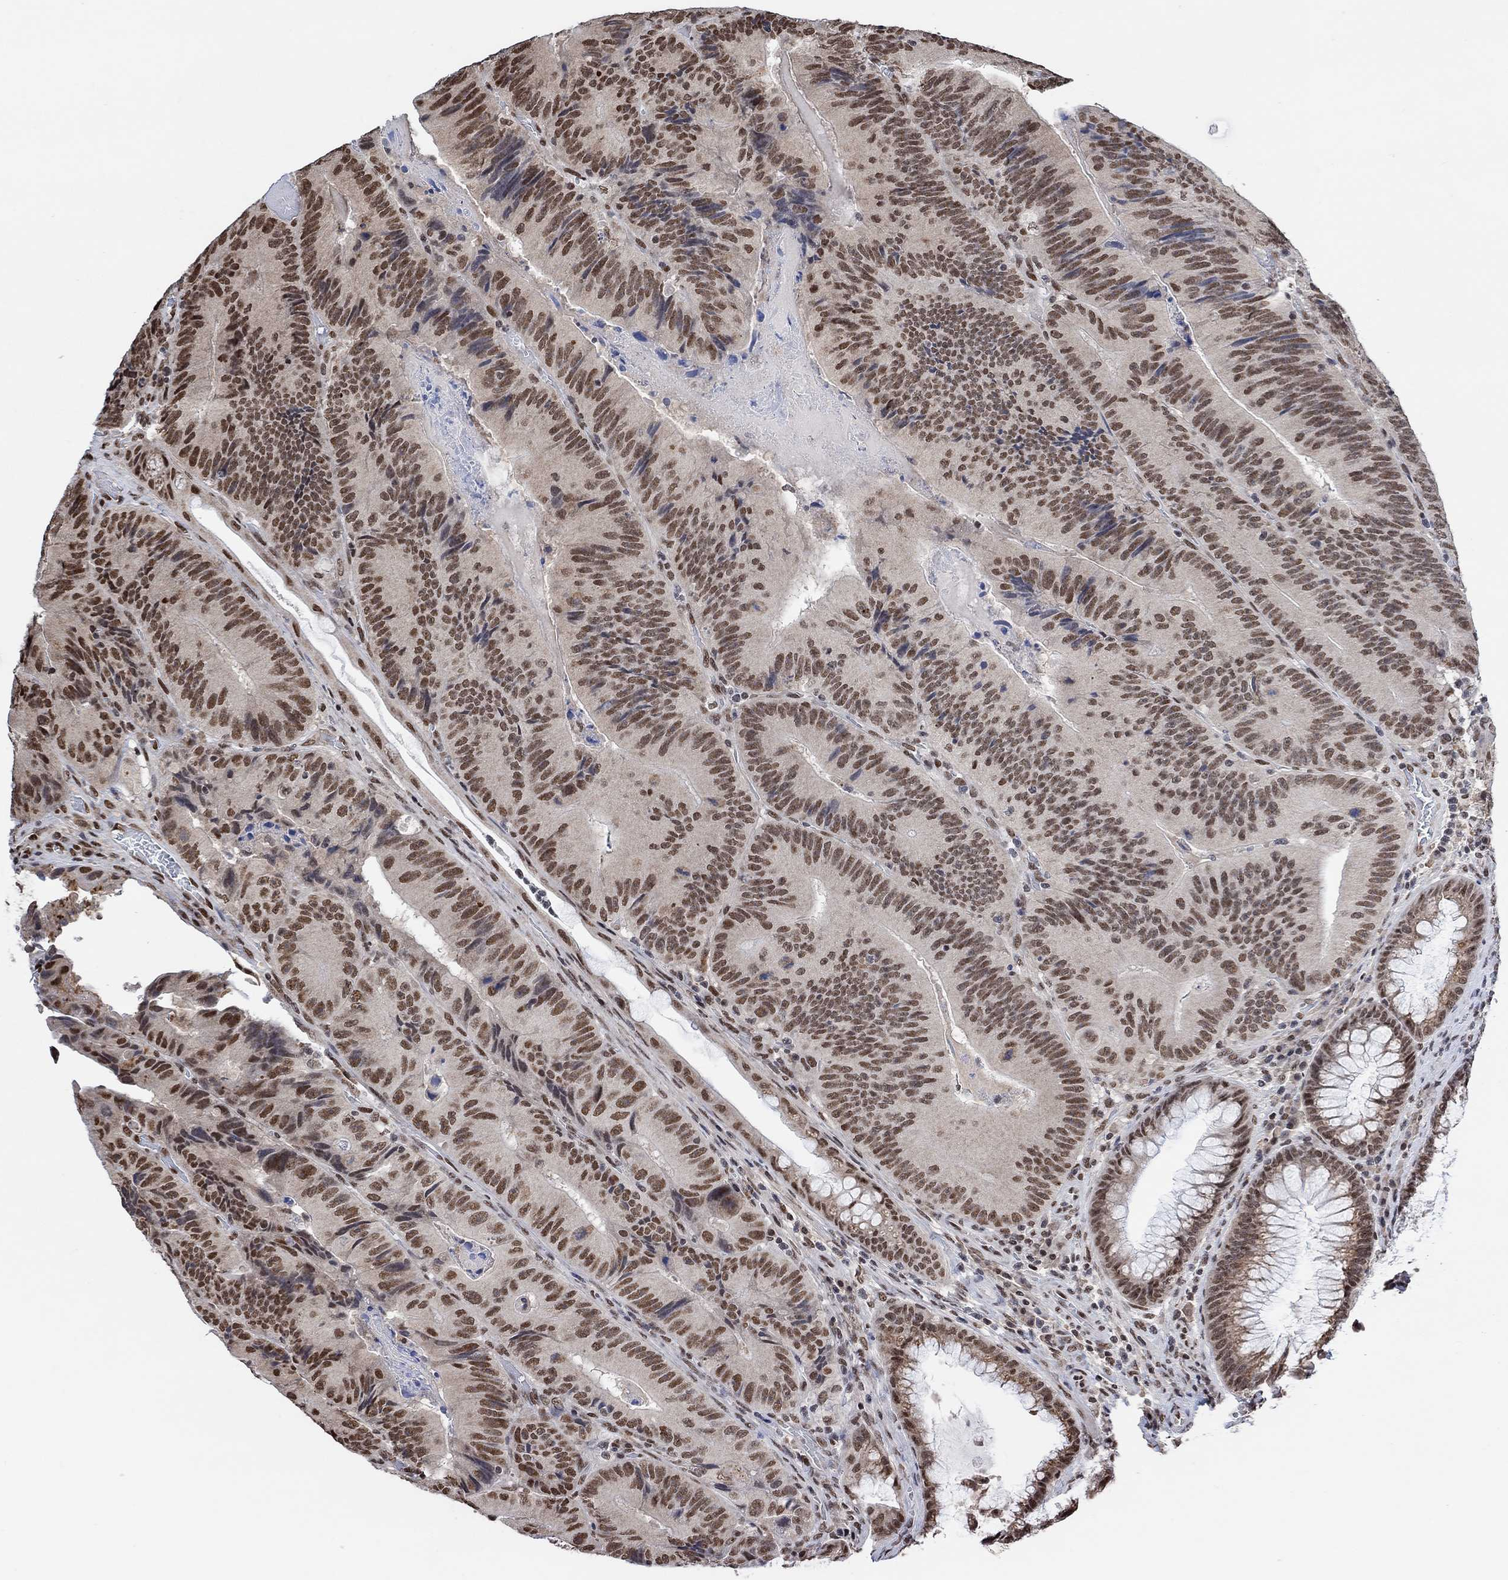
{"staining": {"intensity": "moderate", "quantity": ">75%", "location": "nuclear"}, "tissue": "colorectal cancer", "cell_type": "Tumor cells", "image_type": "cancer", "snomed": [{"axis": "morphology", "description": "Adenocarcinoma, NOS"}, {"axis": "topography", "description": "Colon"}], "caption": "The photomicrograph demonstrates staining of adenocarcinoma (colorectal), revealing moderate nuclear protein expression (brown color) within tumor cells.", "gene": "USP39", "patient": {"sex": "female", "age": 86}}